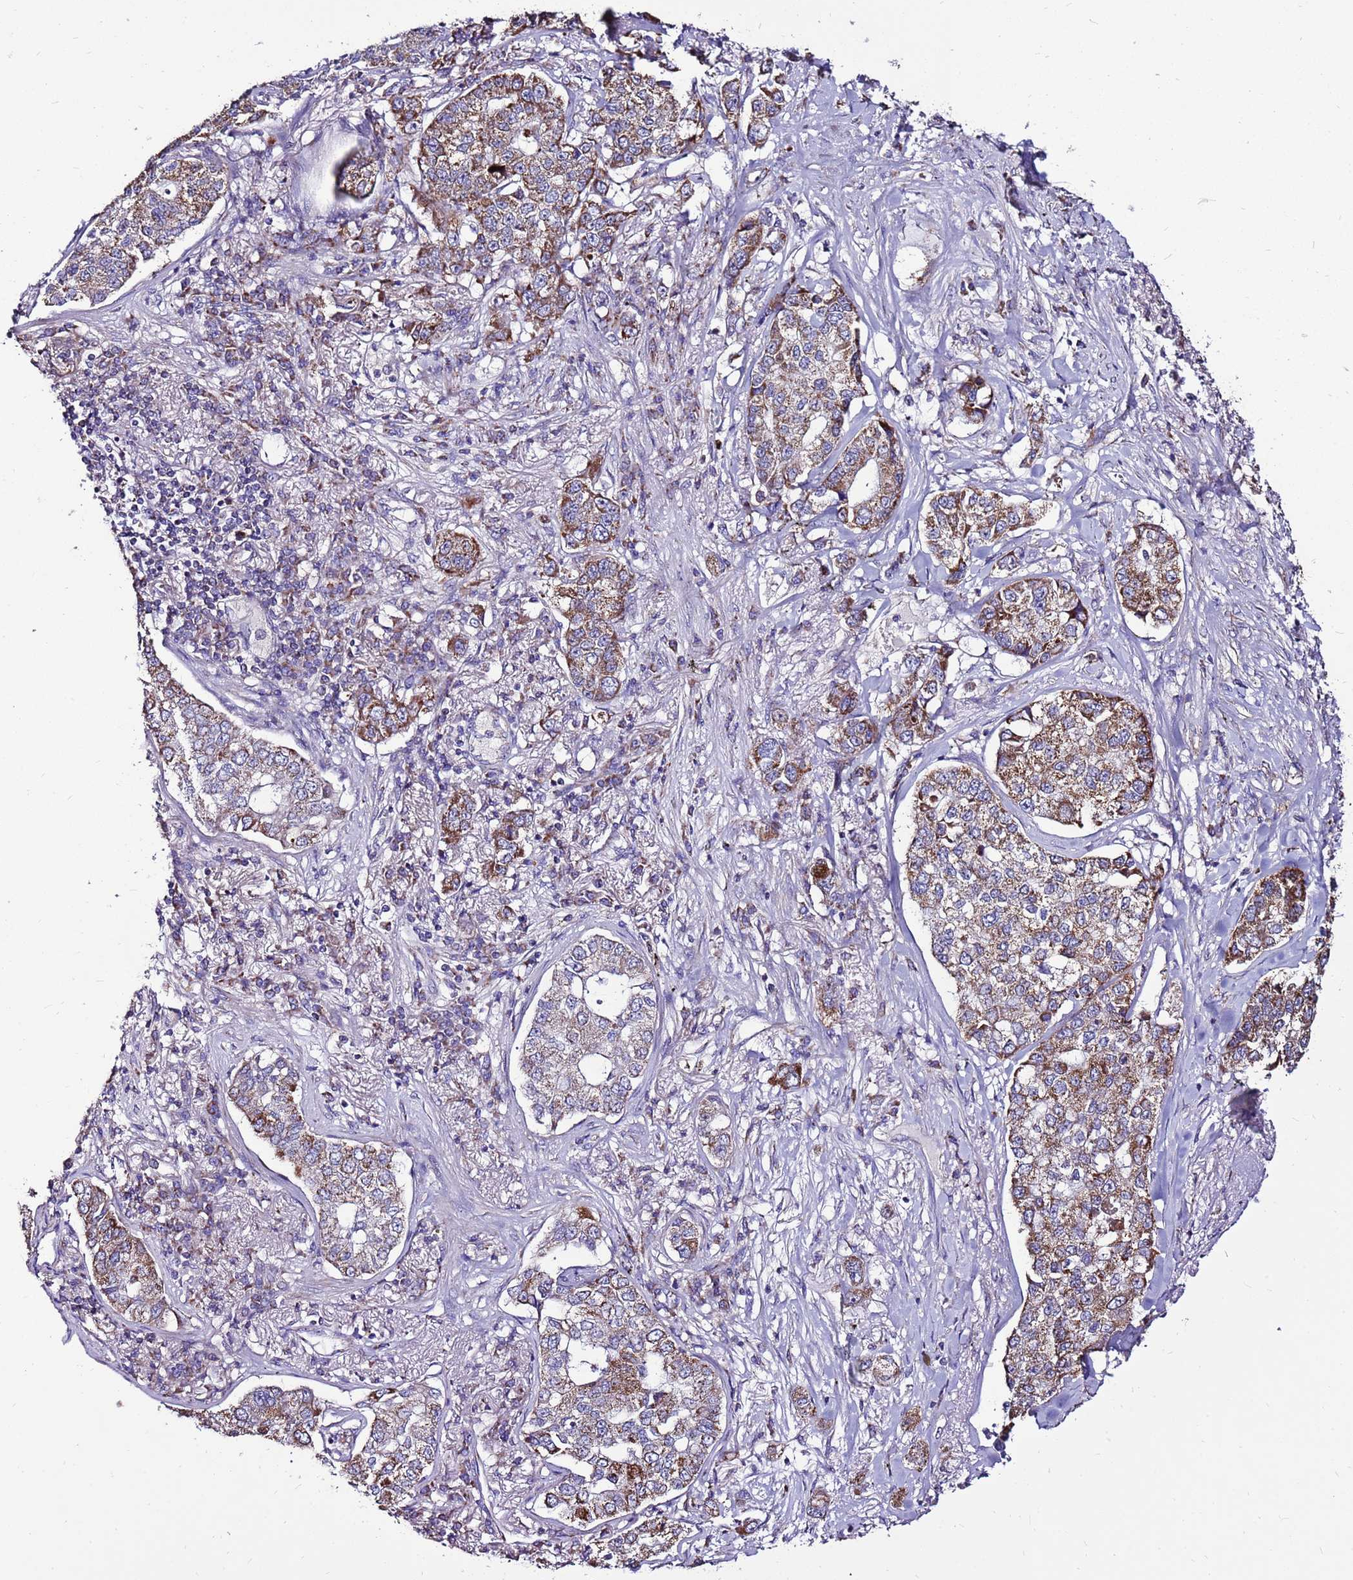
{"staining": {"intensity": "moderate", "quantity": ">75%", "location": "cytoplasmic/membranous"}, "tissue": "lung cancer", "cell_type": "Tumor cells", "image_type": "cancer", "snomed": [{"axis": "morphology", "description": "Adenocarcinoma, NOS"}, {"axis": "topography", "description": "Lung"}], "caption": "Moderate cytoplasmic/membranous staining for a protein is appreciated in about >75% of tumor cells of adenocarcinoma (lung) using immunohistochemistry (IHC).", "gene": "SPSB3", "patient": {"sex": "male", "age": 49}}